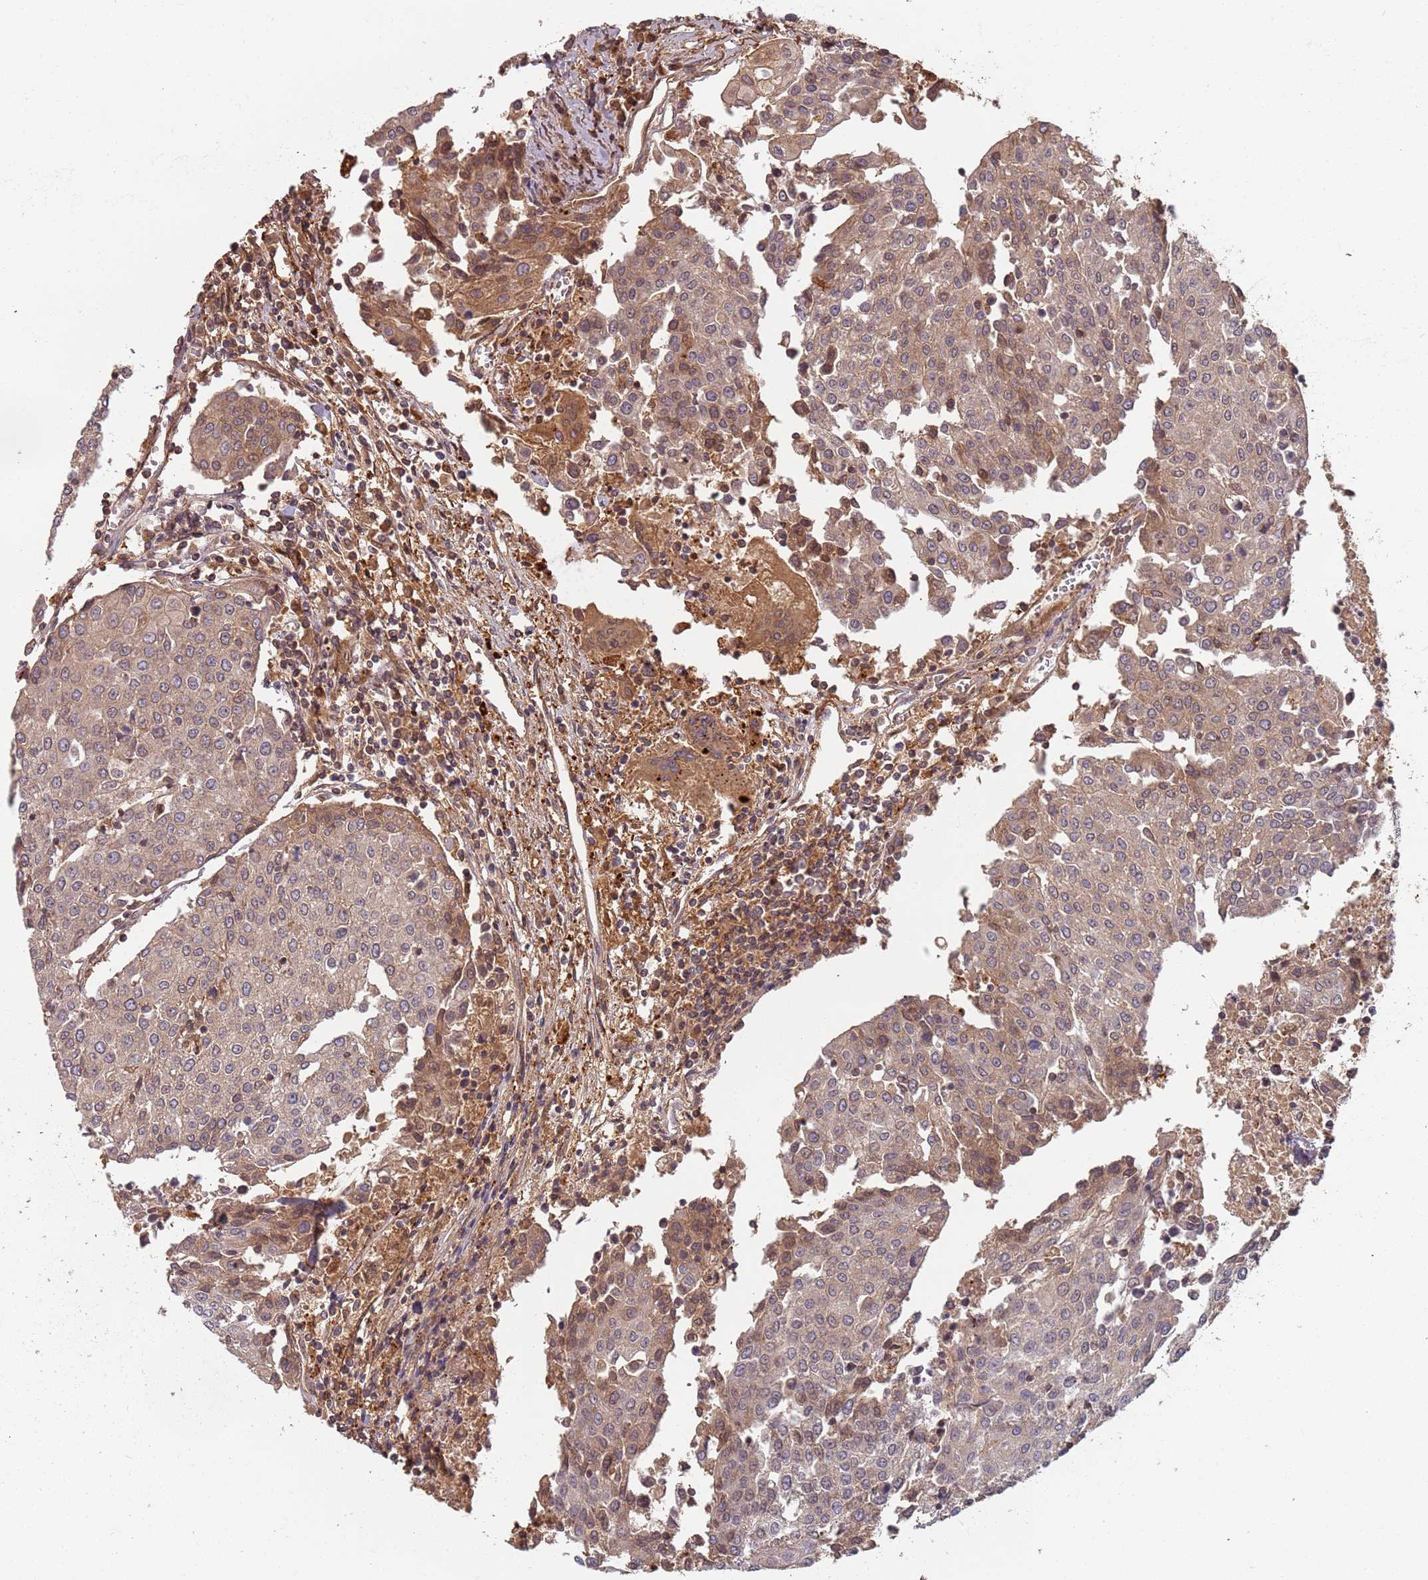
{"staining": {"intensity": "moderate", "quantity": "<25%", "location": "cytoplasmic/membranous"}, "tissue": "urothelial cancer", "cell_type": "Tumor cells", "image_type": "cancer", "snomed": [{"axis": "morphology", "description": "Urothelial carcinoma, High grade"}, {"axis": "topography", "description": "Urinary bladder"}], "caption": "Brown immunohistochemical staining in high-grade urothelial carcinoma reveals moderate cytoplasmic/membranous expression in about <25% of tumor cells.", "gene": "SDCCAG8", "patient": {"sex": "female", "age": 85}}